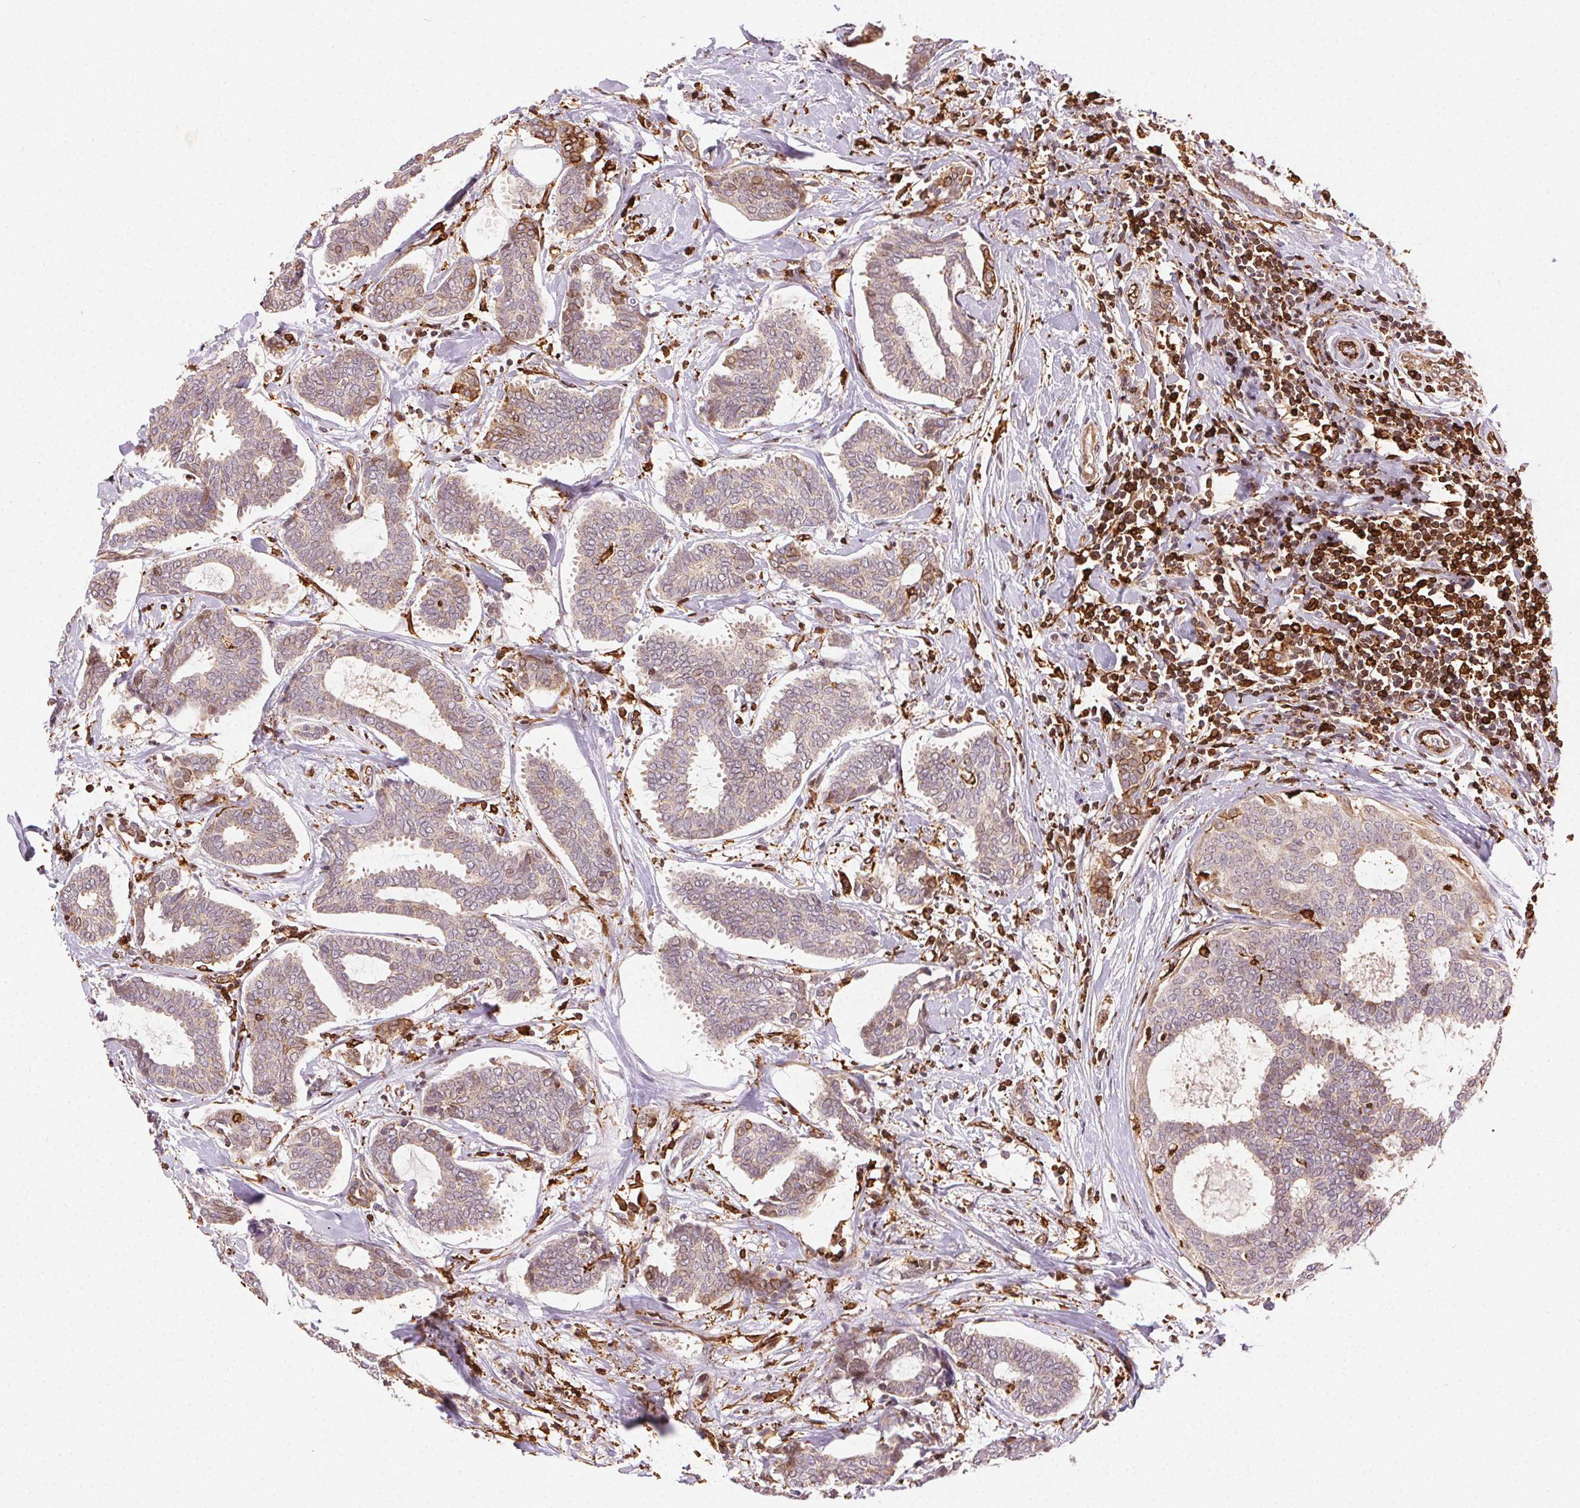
{"staining": {"intensity": "weak", "quantity": "<25%", "location": "cytoplasmic/membranous"}, "tissue": "breast cancer", "cell_type": "Tumor cells", "image_type": "cancer", "snomed": [{"axis": "morphology", "description": "Intraductal carcinoma, in situ"}, {"axis": "morphology", "description": "Duct carcinoma"}, {"axis": "morphology", "description": "Lobular carcinoma, in situ"}, {"axis": "topography", "description": "Breast"}], "caption": "Immunohistochemical staining of breast cancer (infiltrating ductal carcinoma) exhibits no significant positivity in tumor cells.", "gene": "RNASET2", "patient": {"sex": "female", "age": 44}}